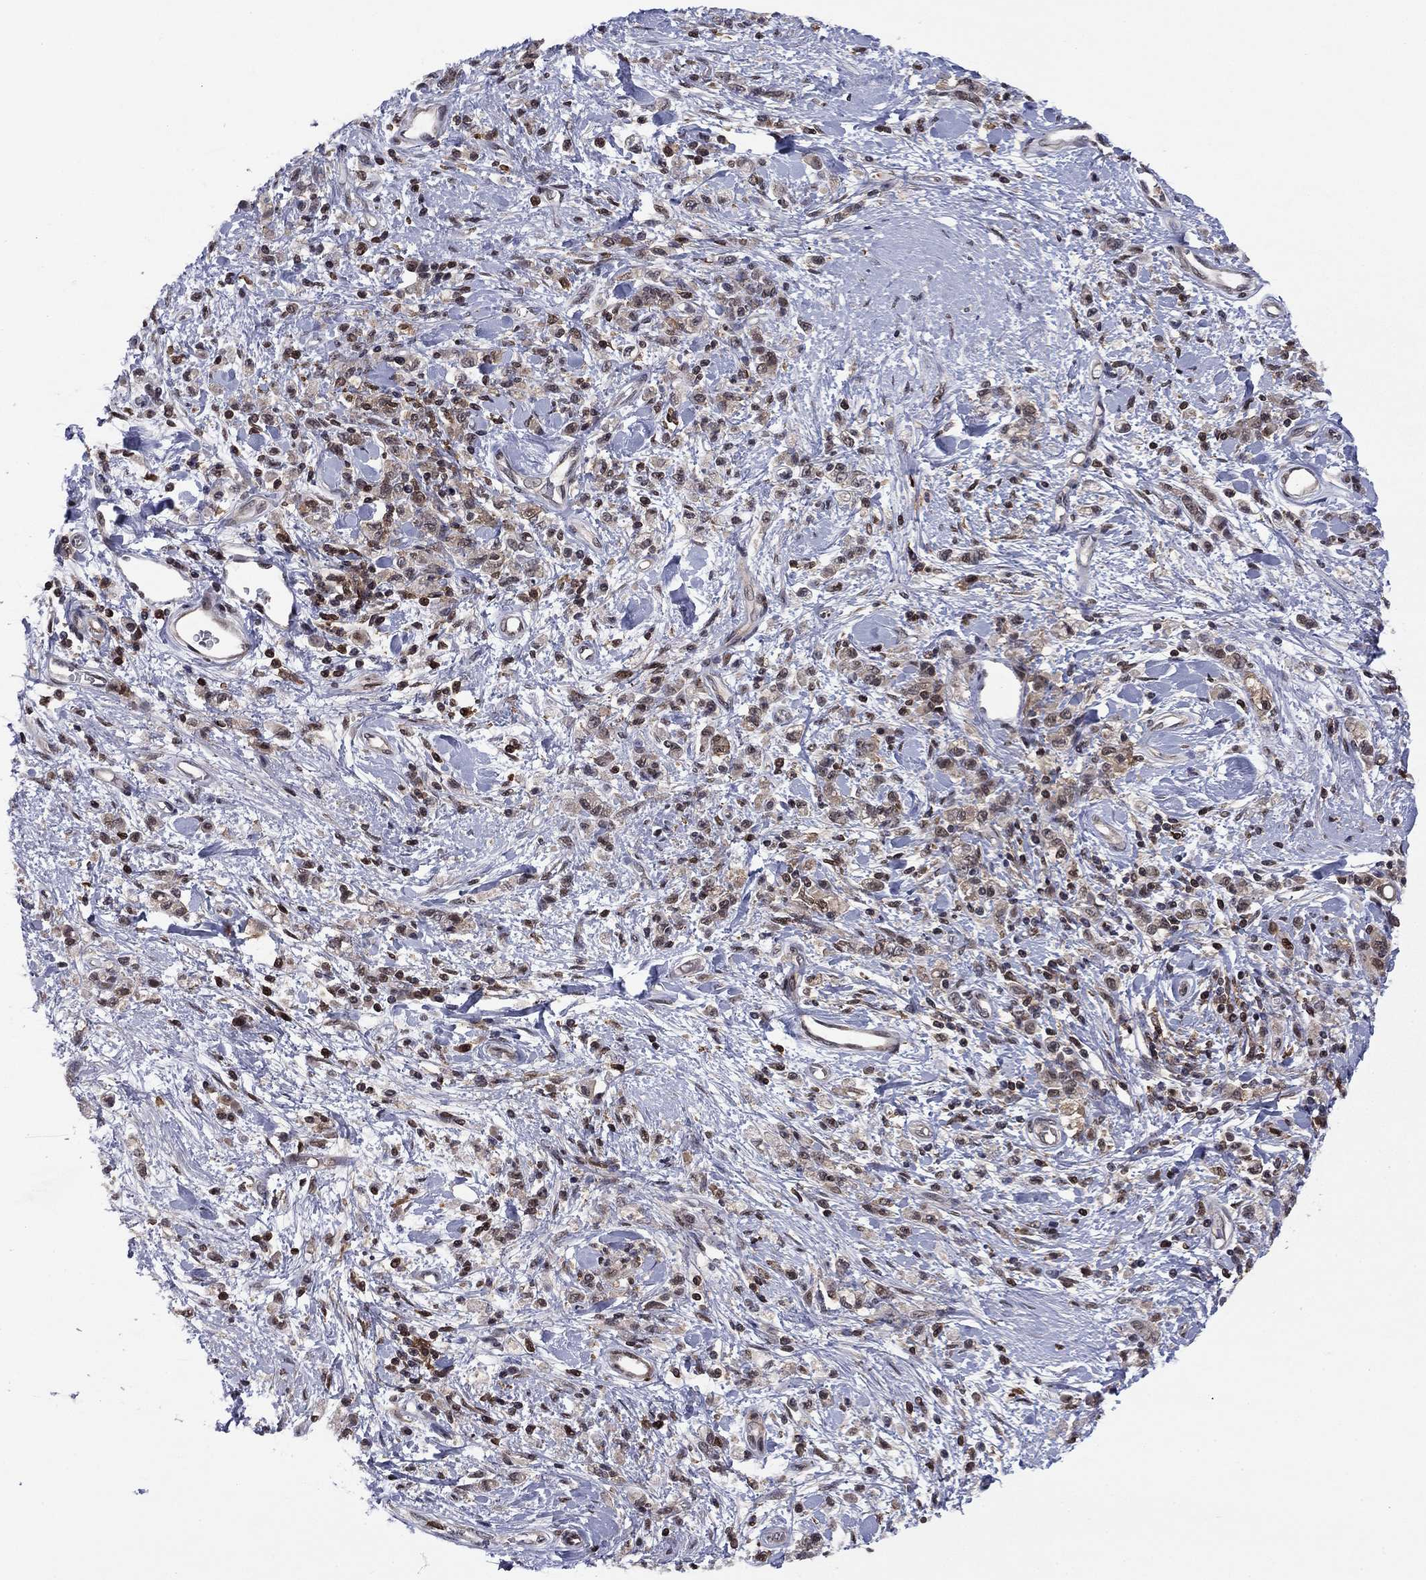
{"staining": {"intensity": "negative", "quantity": "none", "location": "none"}, "tissue": "stomach cancer", "cell_type": "Tumor cells", "image_type": "cancer", "snomed": [{"axis": "morphology", "description": "Adenocarcinoma, NOS"}, {"axis": "topography", "description": "Stomach"}], "caption": "Immunohistochemical staining of stomach cancer (adenocarcinoma) exhibits no significant expression in tumor cells. (Immunohistochemistry (ihc), brightfield microscopy, high magnification).", "gene": "PSMD2", "patient": {"sex": "male", "age": 77}}